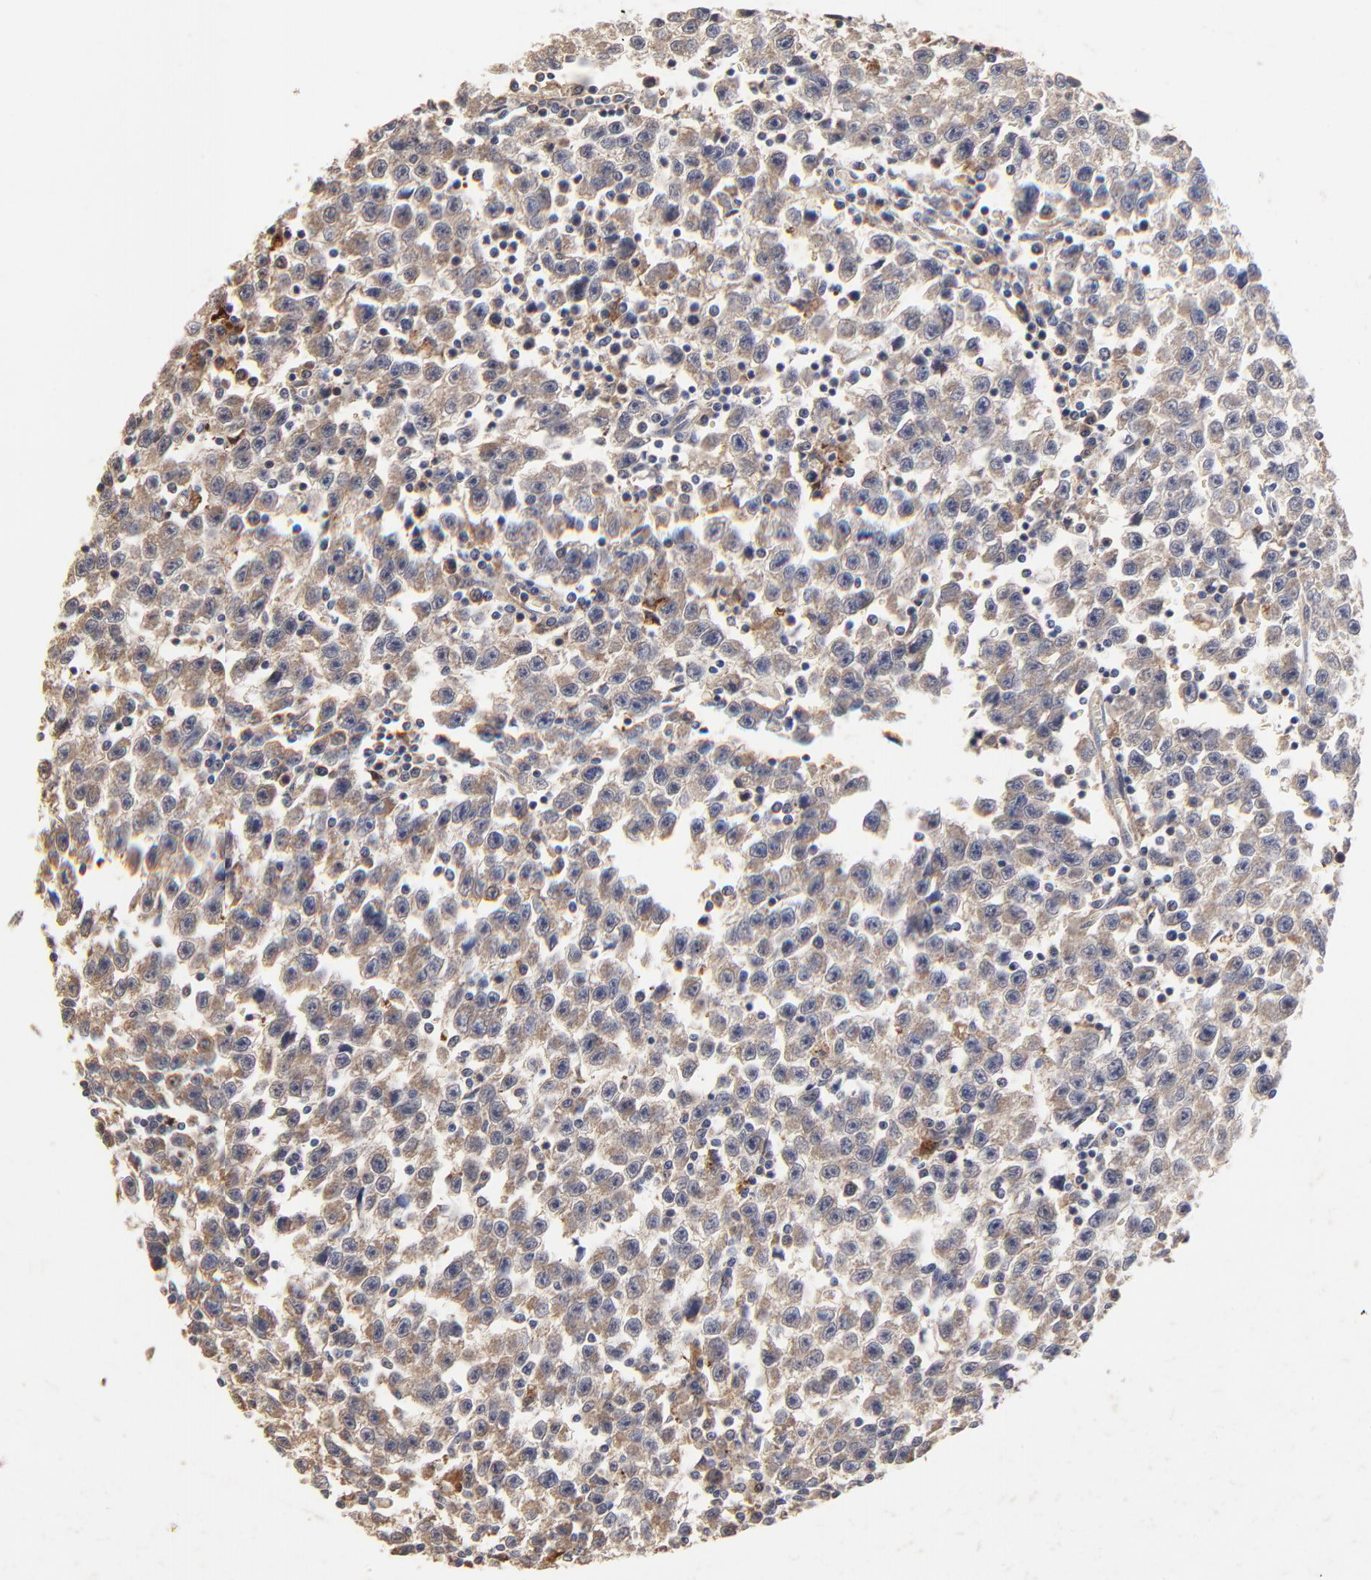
{"staining": {"intensity": "weak", "quantity": ">75%", "location": "cytoplasmic/membranous"}, "tissue": "testis cancer", "cell_type": "Tumor cells", "image_type": "cancer", "snomed": [{"axis": "morphology", "description": "Seminoma, NOS"}, {"axis": "topography", "description": "Testis"}], "caption": "An immunohistochemistry (IHC) image of neoplastic tissue is shown. Protein staining in brown highlights weak cytoplasmic/membranous positivity in testis seminoma within tumor cells. (brown staining indicates protein expression, while blue staining denotes nuclei).", "gene": "LGALS3", "patient": {"sex": "male", "age": 35}}